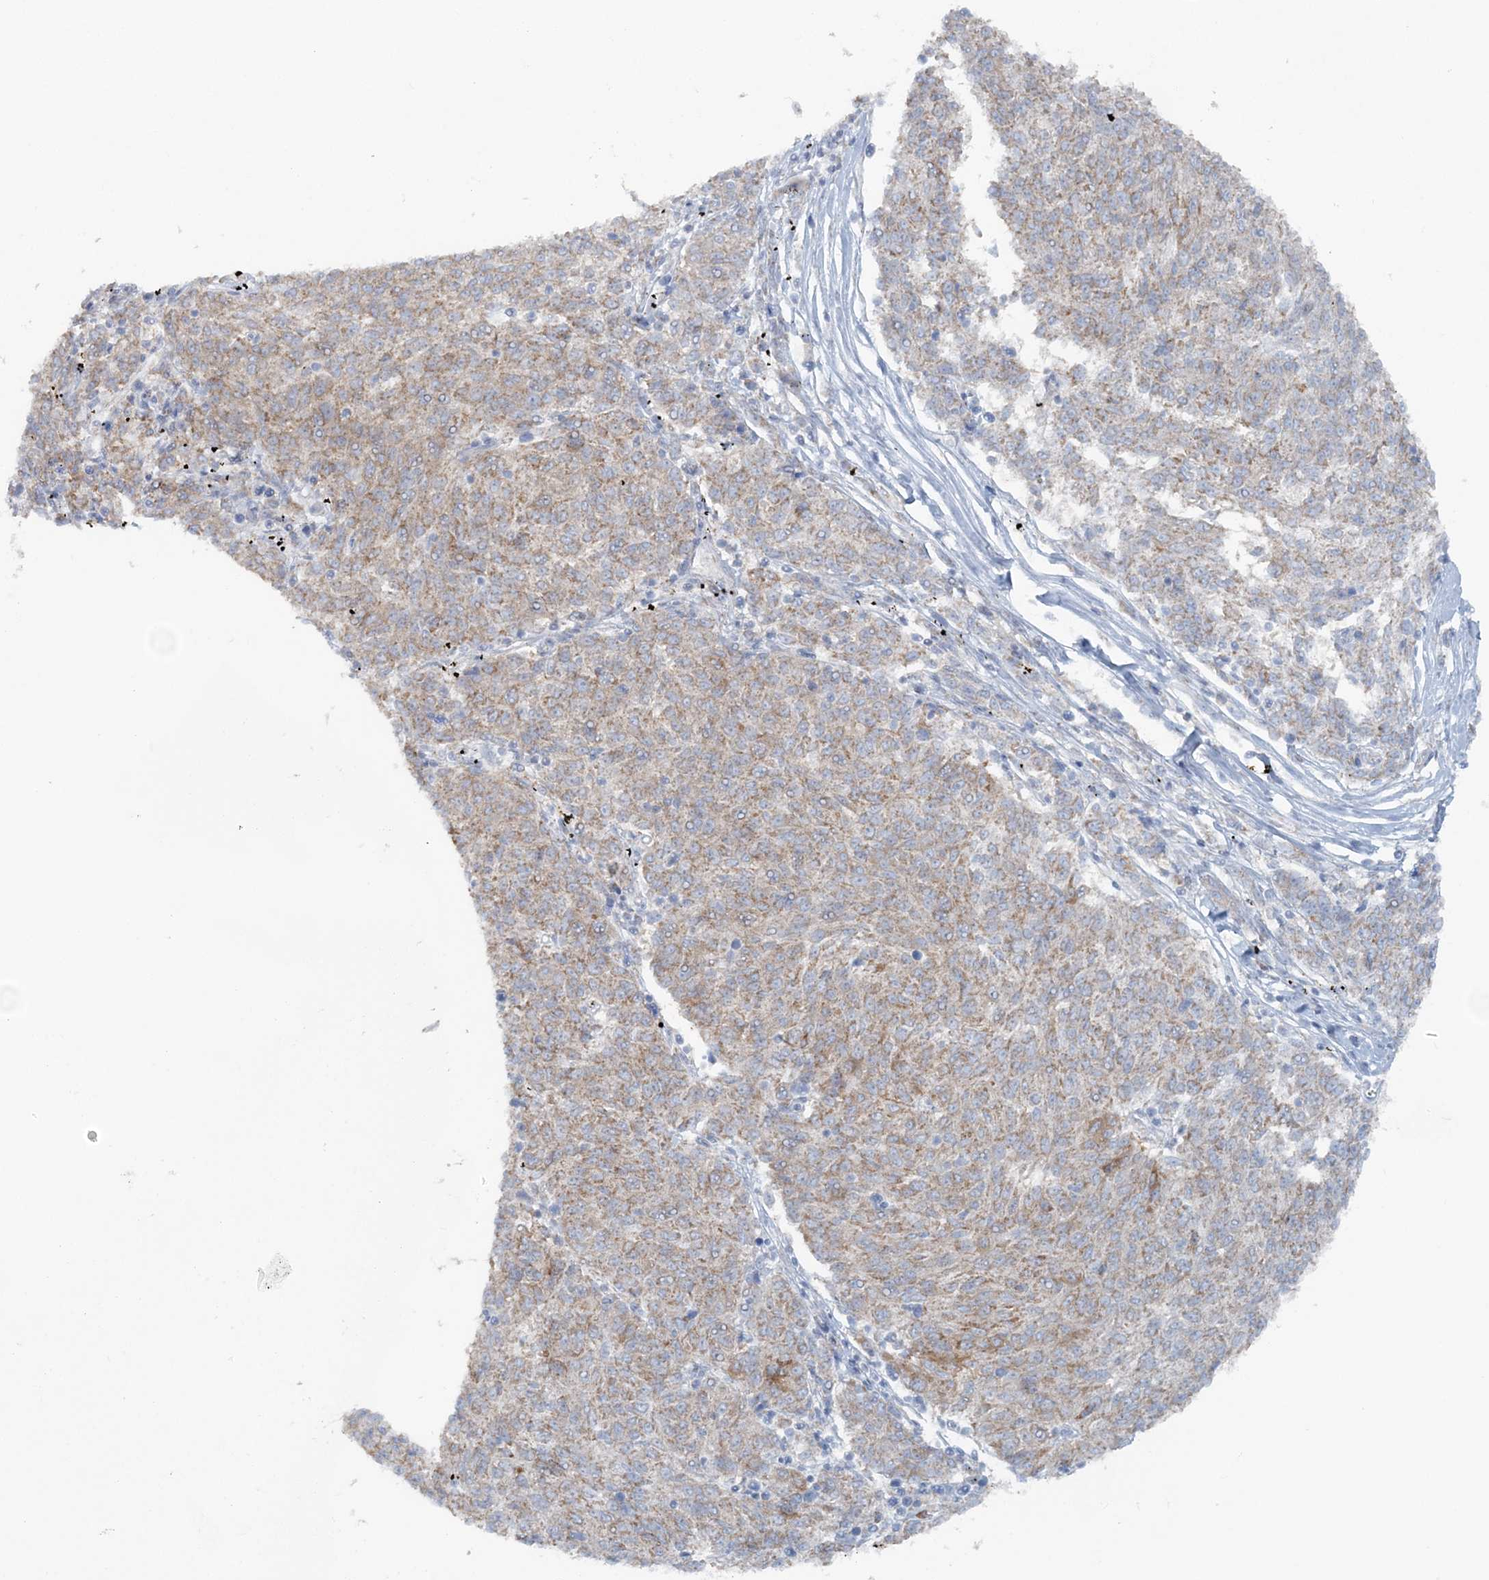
{"staining": {"intensity": "weak", "quantity": ">75%", "location": "cytoplasmic/membranous"}, "tissue": "melanoma", "cell_type": "Tumor cells", "image_type": "cancer", "snomed": [{"axis": "morphology", "description": "Malignant melanoma, NOS"}, {"axis": "topography", "description": "Skin"}], "caption": "Malignant melanoma tissue reveals weak cytoplasmic/membranous staining in approximately >75% of tumor cells, visualized by immunohistochemistry.", "gene": "PCCB", "patient": {"sex": "female", "age": 72}}